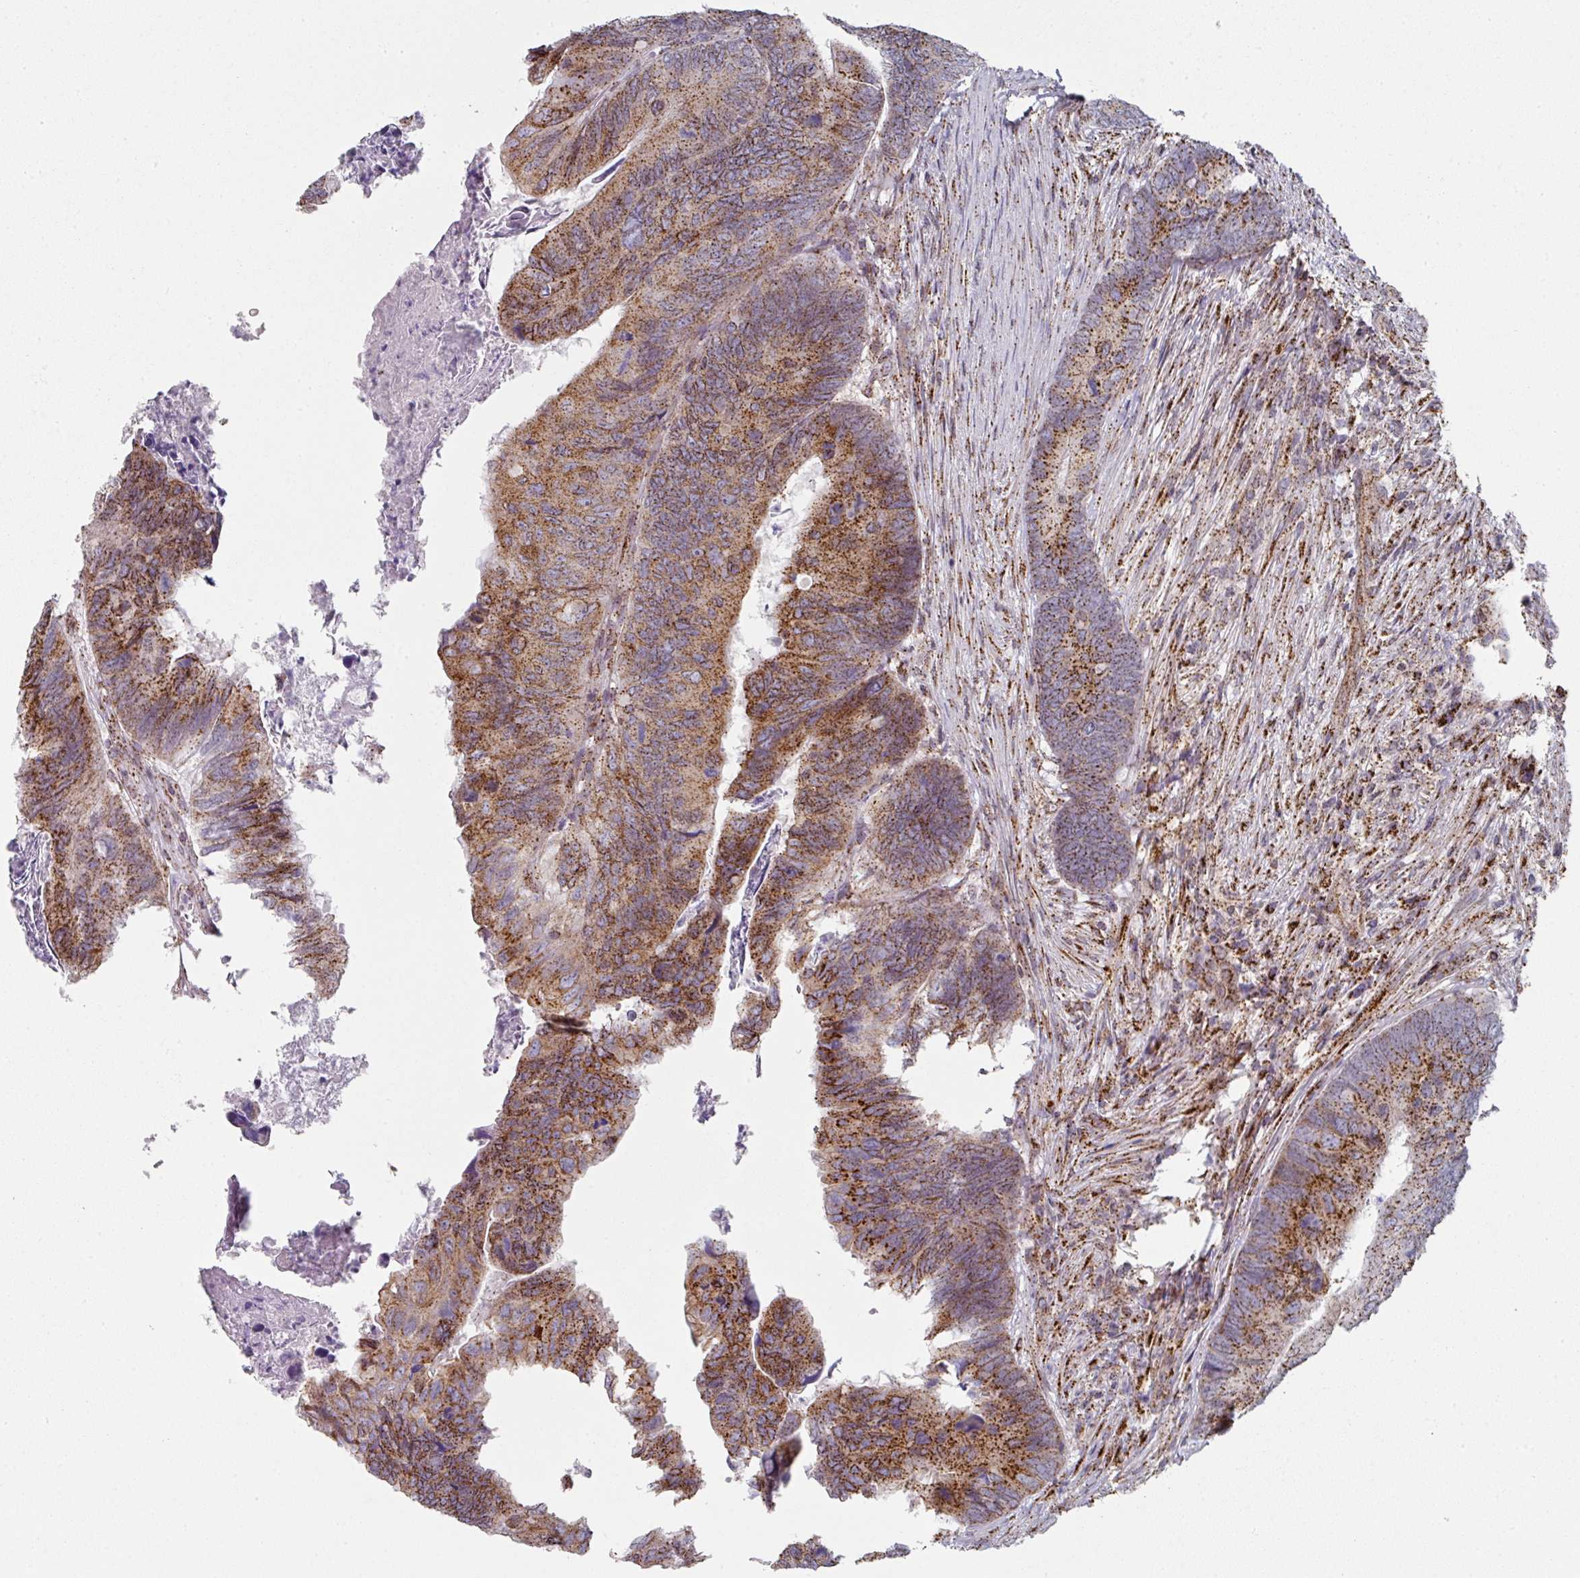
{"staining": {"intensity": "strong", "quantity": ">75%", "location": "cytoplasmic/membranous"}, "tissue": "colorectal cancer", "cell_type": "Tumor cells", "image_type": "cancer", "snomed": [{"axis": "morphology", "description": "Adenocarcinoma, NOS"}, {"axis": "topography", "description": "Colon"}], "caption": "Protein expression analysis of human colorectal cancer (adenocarcinoma) reveals strong cytoplasmic/membranous expression in about >75% of tumor cells. The staining was performed using DAB (3,3'-diaminobenzidine), with brown indicating positive protein expression. Nuclei are stained blue with hematoxylin.", "gene": "CCDC85B", "patient": {"sex": "female", "age": 67}}